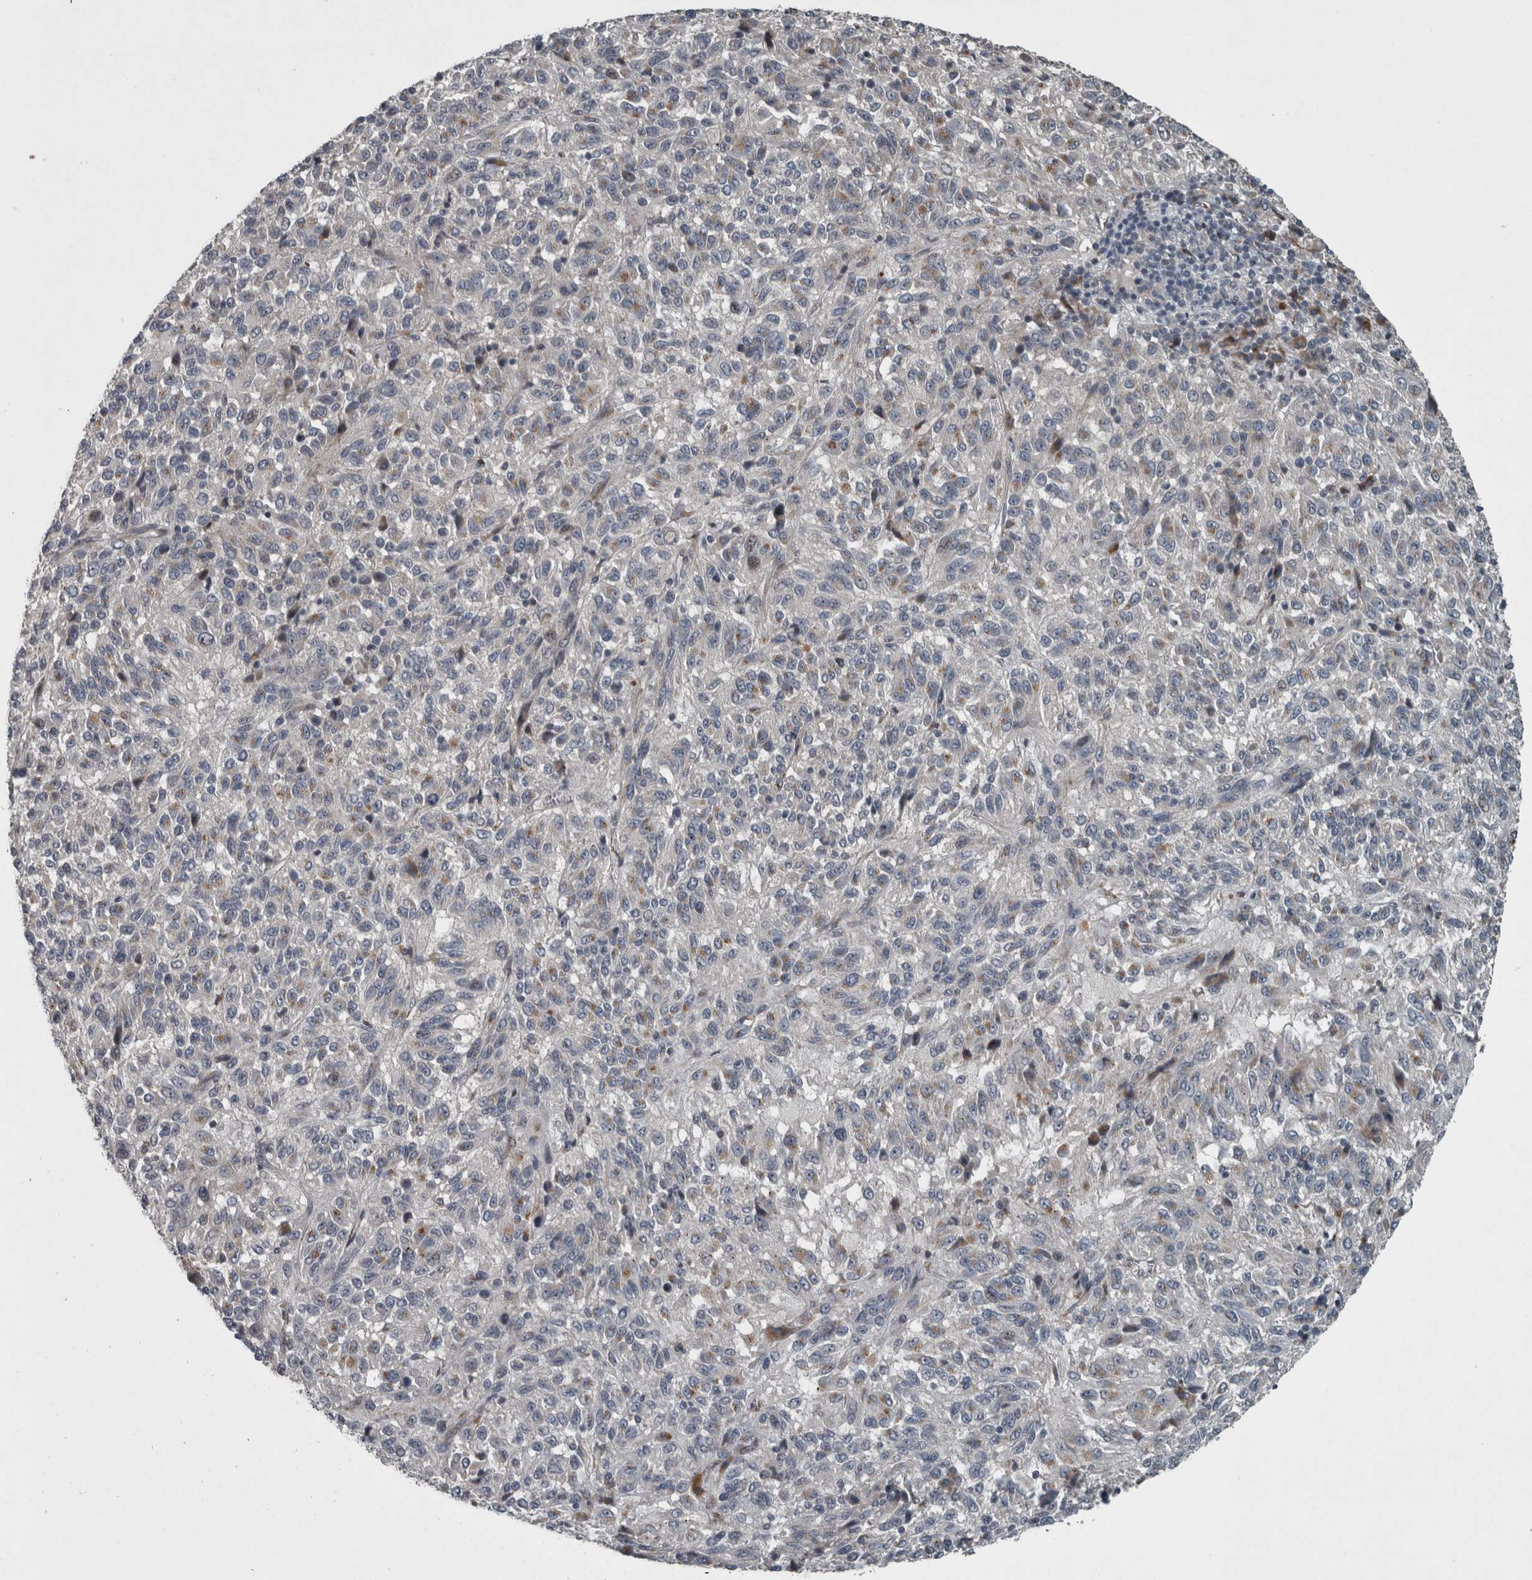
{"staining": {"intensity": "moderate", "quantity": "<25%", "location": "cytoplasmic/membranous"}, "tissue": "melanoma", "cell_type": "Tumor cells", "image_type": "cancer", "snomed": [{"axis": "morphology", "description": "Malignant melanoma, Metastatic site"}, {"axis": "topography", "description": "Lung"}], "caption": "Immunohistochemical staining of malignant melanoma (metastatic site) reveals moderate cytoplasmic/membranous protein positivity in about <25% of tumor cells. (DAB (3,3'-diaminobenzidine) IHC, brown staining for protein, blue staining for nuclei).", "gene": "ZNF345", "patient": {"sex": "male", "age": 64}}